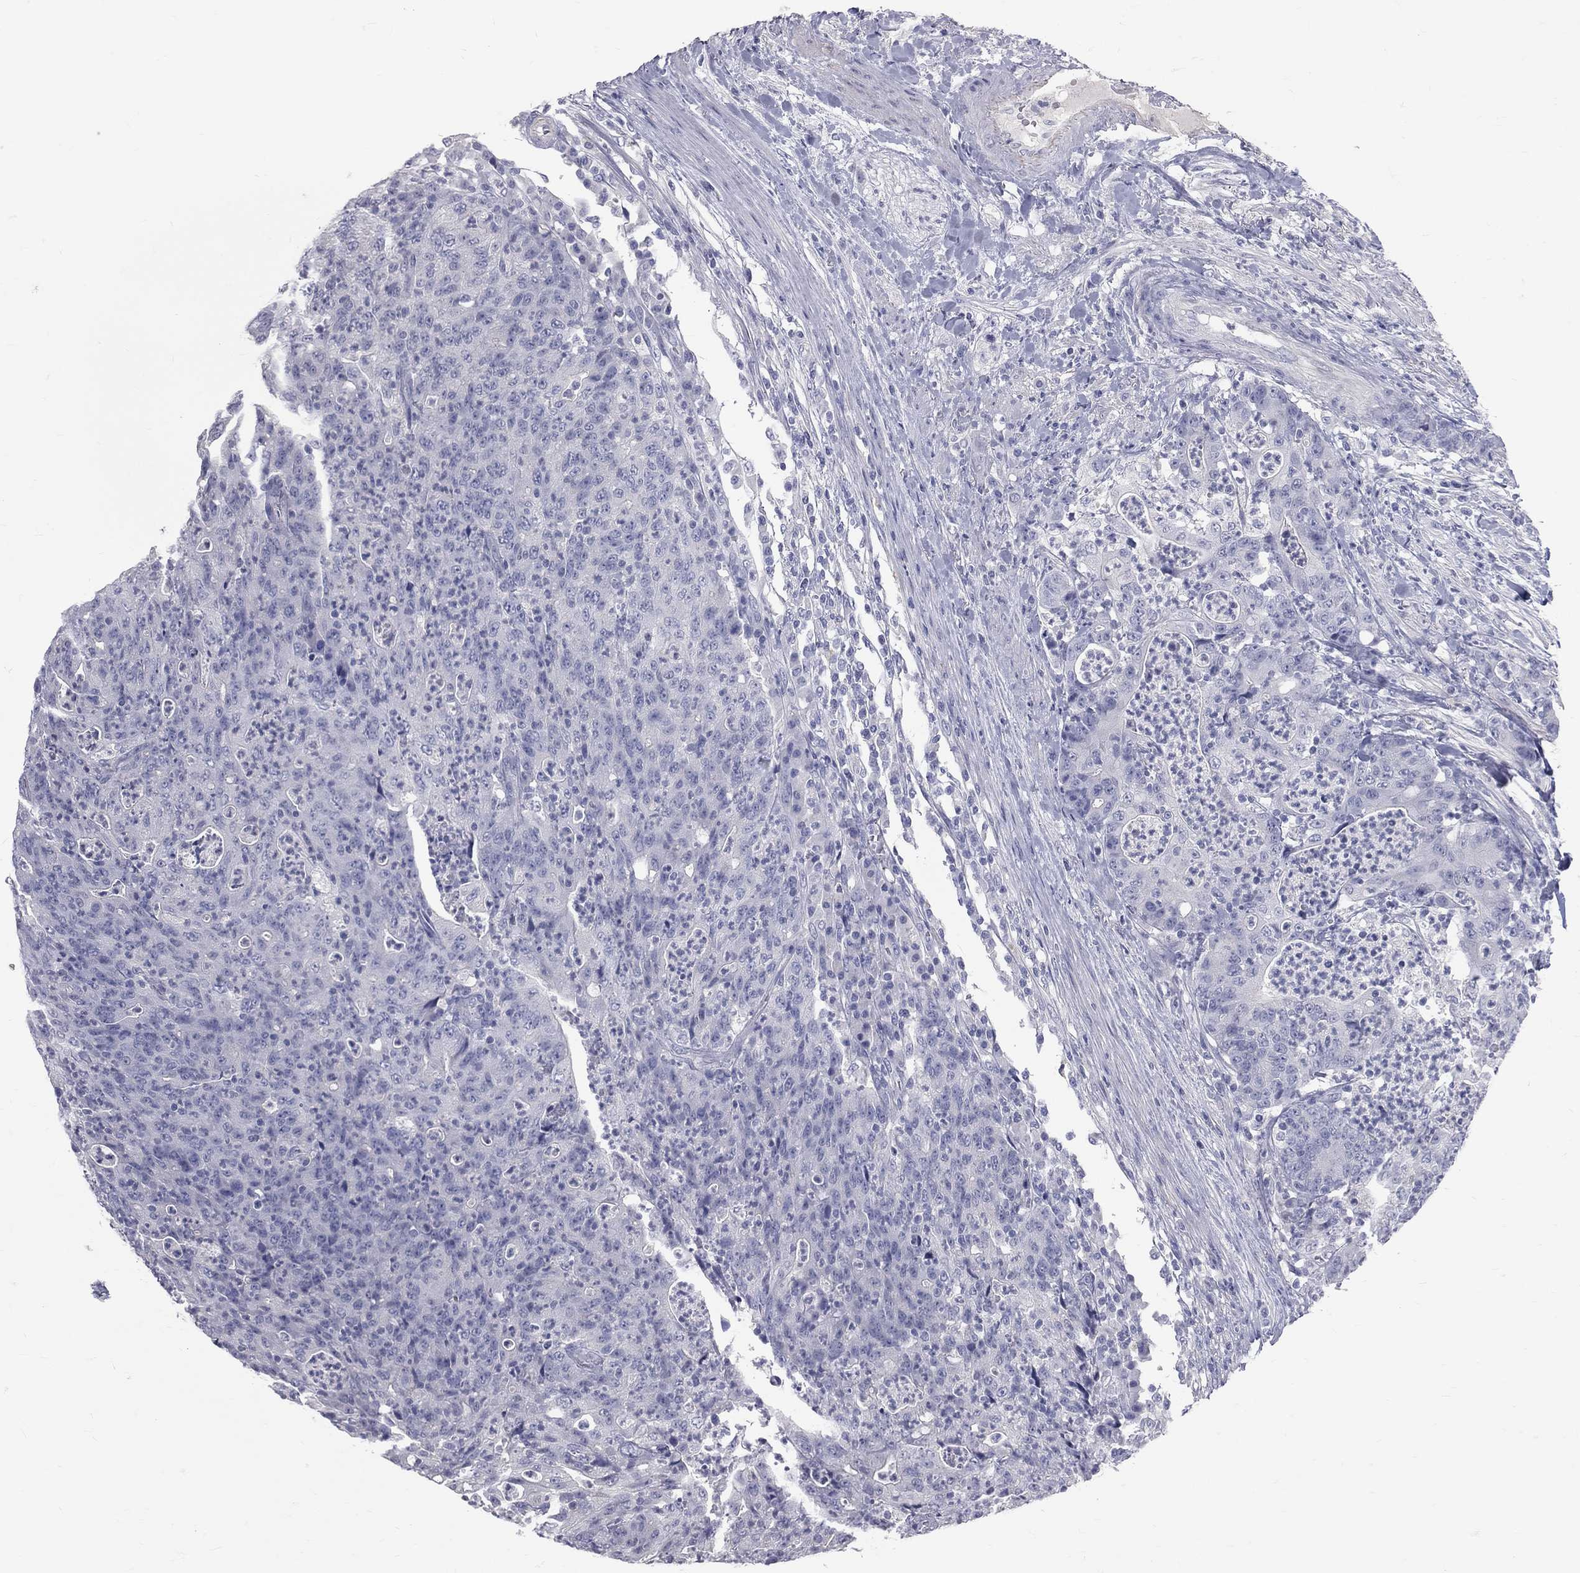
{"staining": {"intensity": "negative", "quantity": "none", "location": "none"}, "tissue": "colorectal cancer", "cell_type": "Tumor cells", "image_type": "cancer", "snomed": [{"axis": "morphology", "description": "Adenocarcinoma, NOS"}, {"axis": "topography", "description": "Colon"}], "caption": "The micrograph demonstrates no staining of tumor cells in adenocarcinoma (colorectal).", "gene": "TFPI2", "patient": {"sex": "male", "age": 70}}